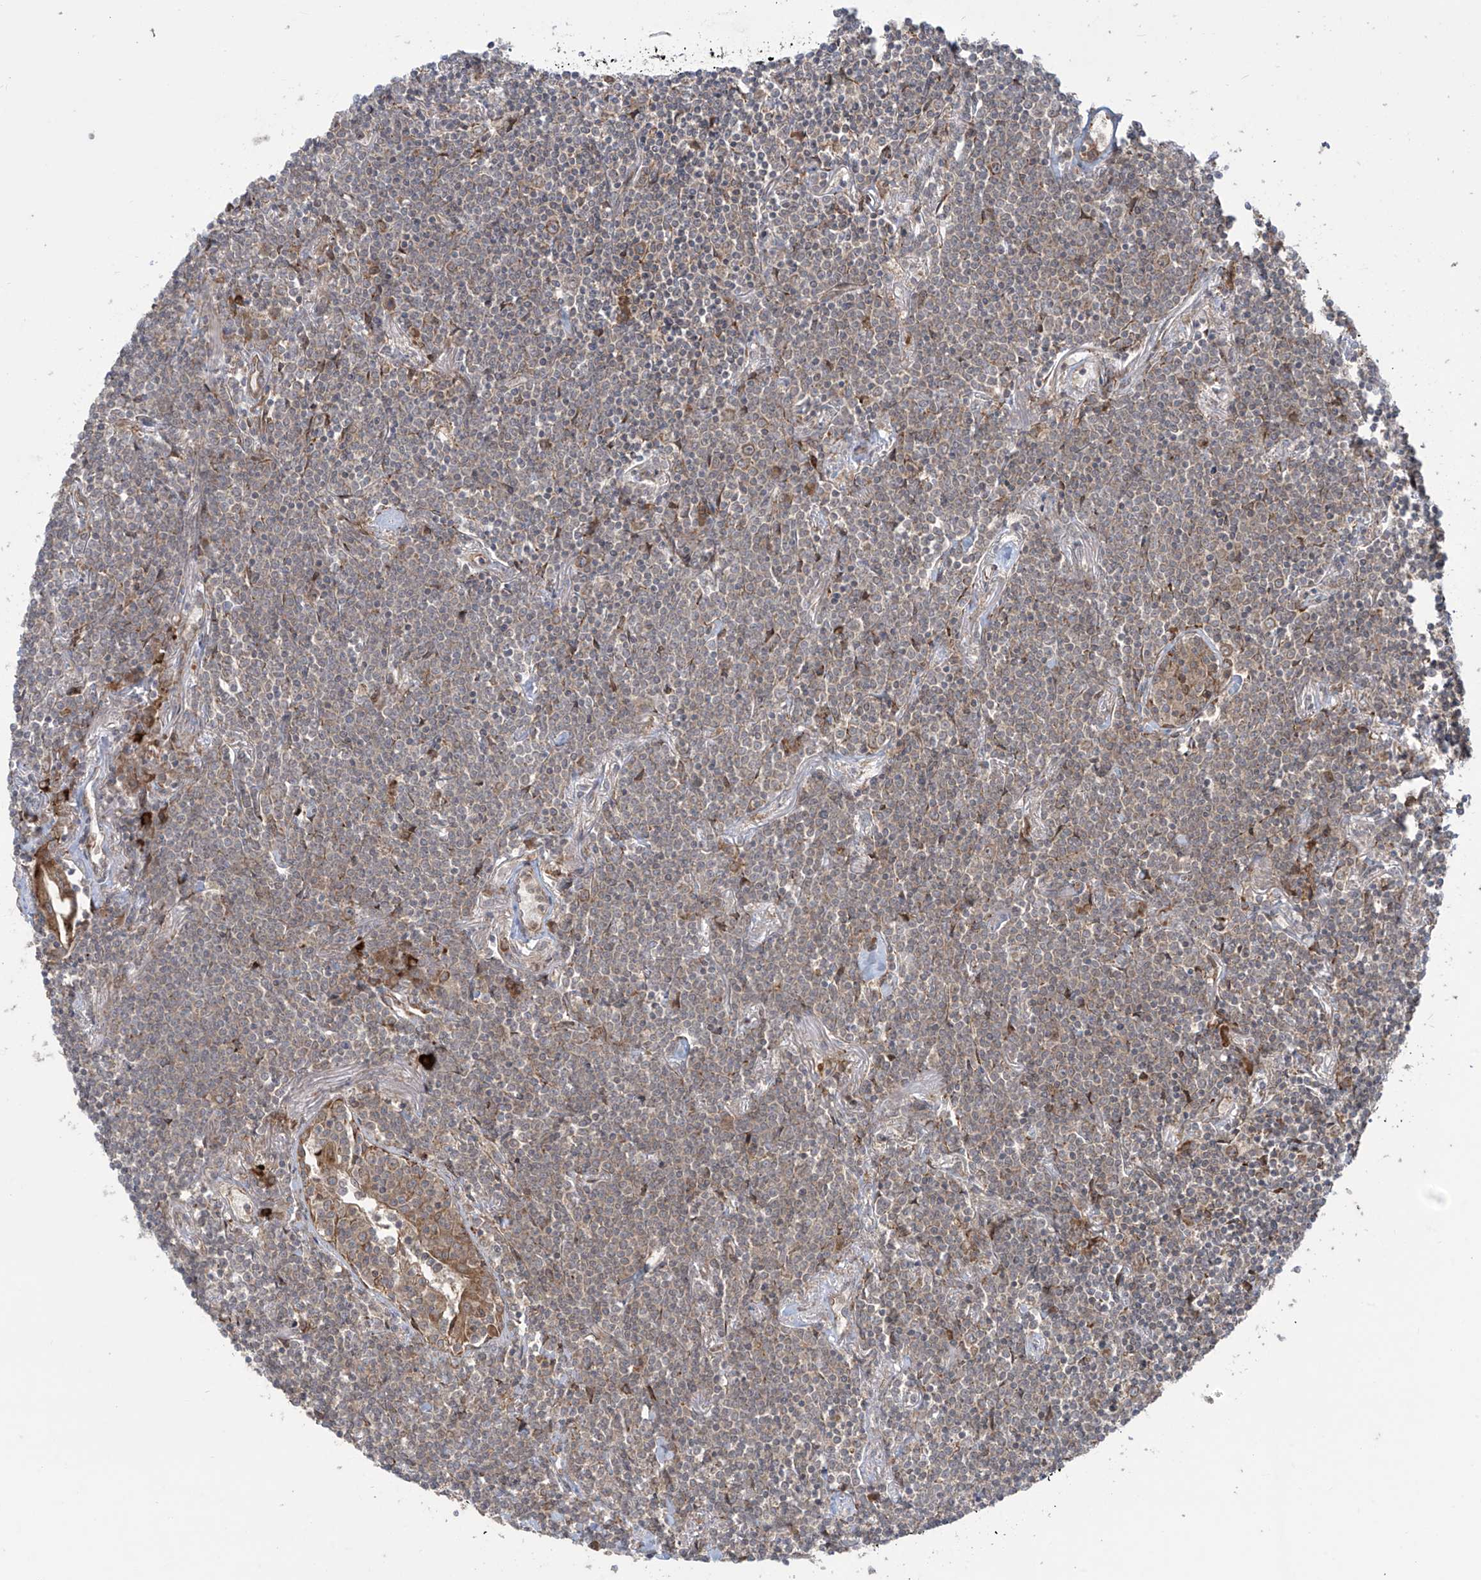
{"staining": {"intensity": "weak", "quantity": "25%-75%", "location": "cytoplasmic/membranous"}, "tissue": "lymphoma", "cell_type": "Tumor cells", "image_type": "cancer", "snomed": [{"axis": "morphology", "description": "Malignant lymphoma, non-Hodgkin's type, Low grade"}, {"axis": "topography", "description": "Lung"}], "caption": "A photomicrograph showing weak cytoplasmic/membranous expression in approximately 25%-75% of tumor cells in lymphoma, as visualized by brown immunohistochemical staining.", "gene": "PPAT", "patient": {"sex": "female", "age": 71}}